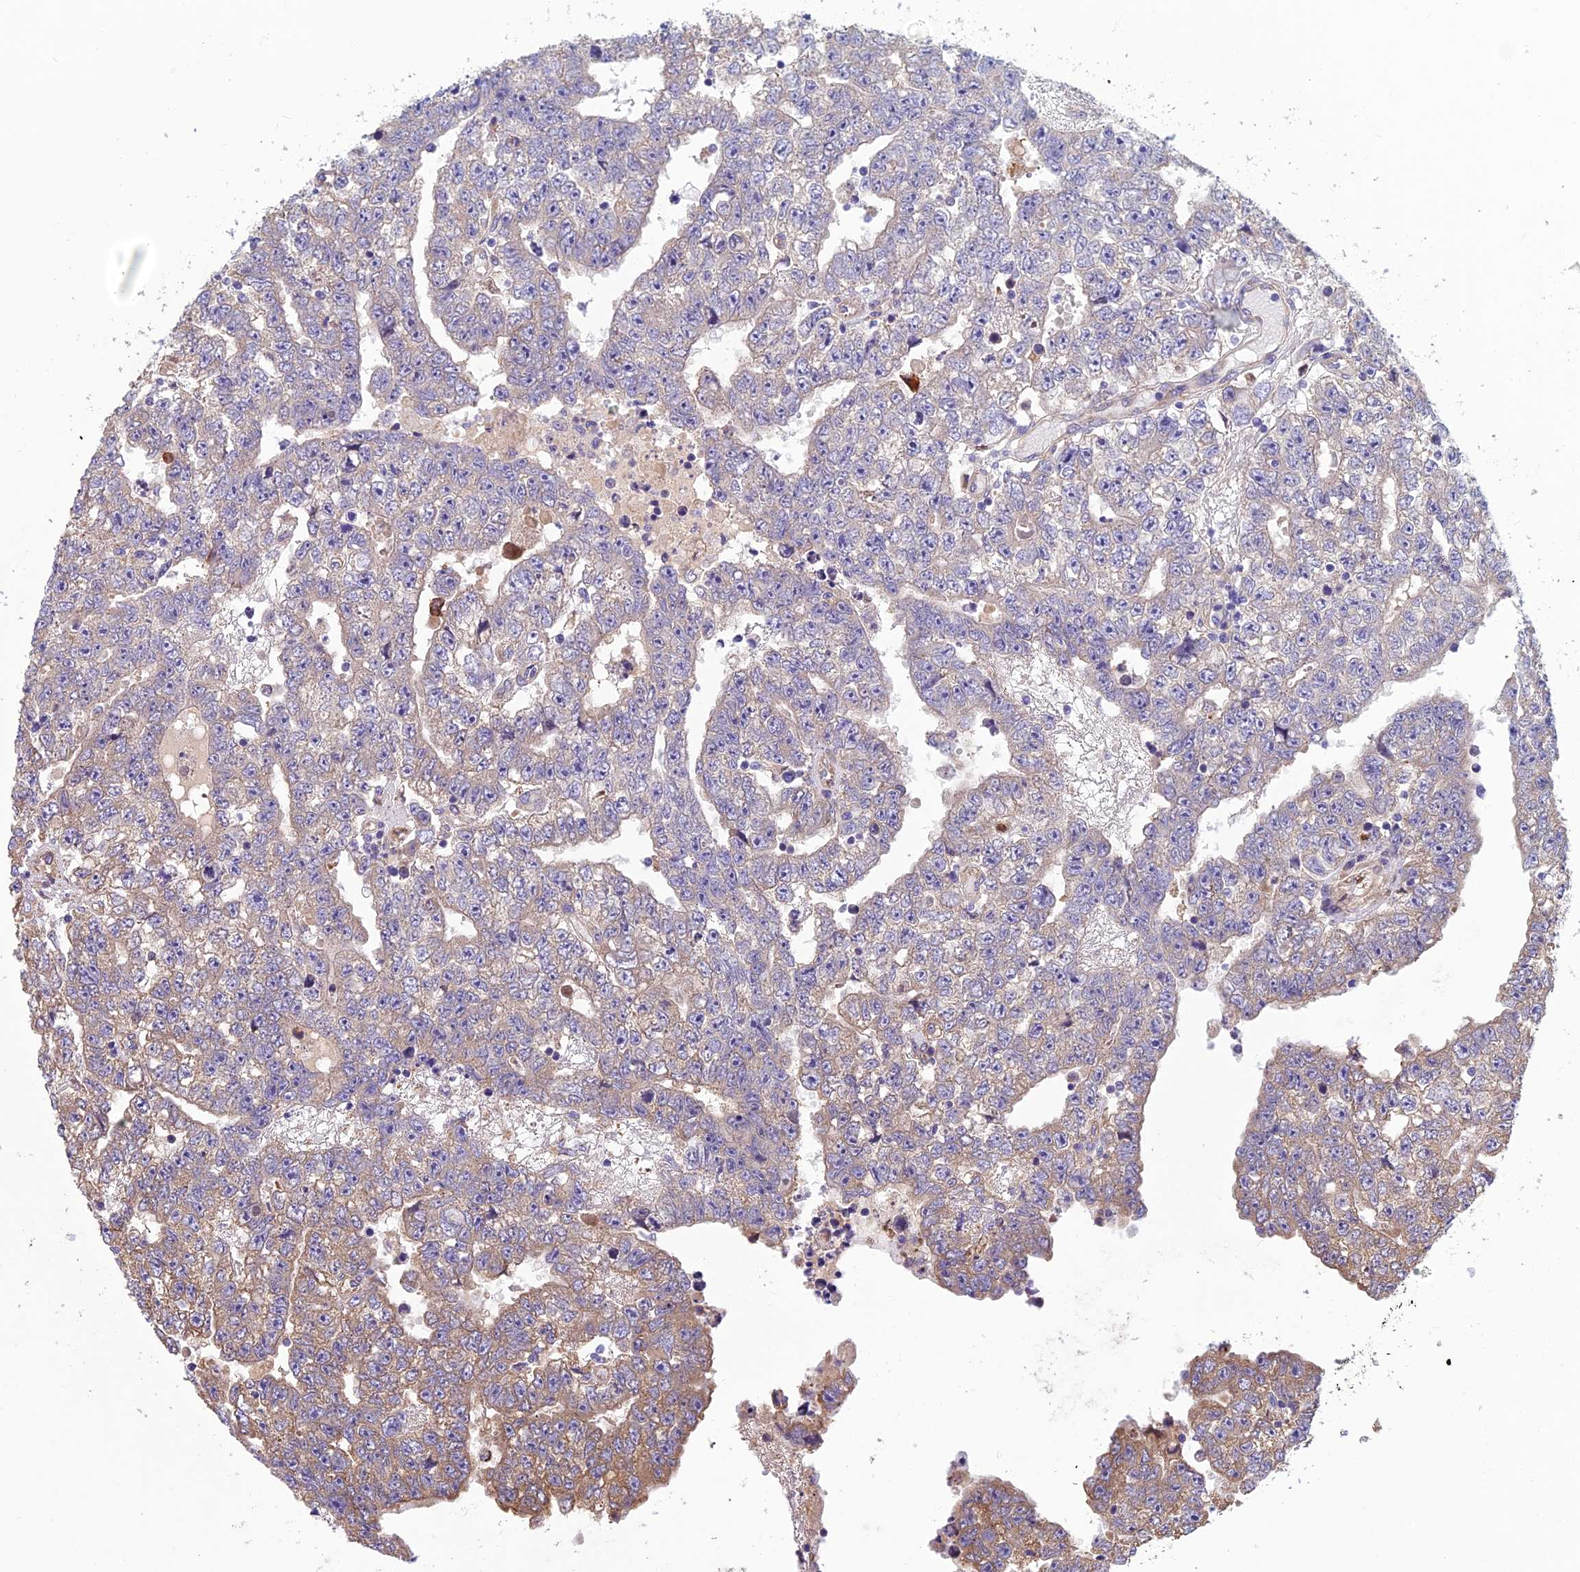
{"staining": {"intensity": "weak", "quantity": "25%-75%", "location": "cytoplasmic/membranous"}, "tissue": "testis cancer", "cell_type": "Tumor cells", "image_type": "cancer", "snomed": [{"axis": "morphology", "description": "Carcinoma, Embryonal, NOS"}, {"axis": "topography", "description": "Testis"}], "caption": "Immunohistochemistry (DAB) staining of human testis cancer reveals weak cytoplasmic/membranous protein expression in approximately 25%-75% of tumor cells.", "gene": "SPDL1", "patient": {"sex": "male", "age": 25}}